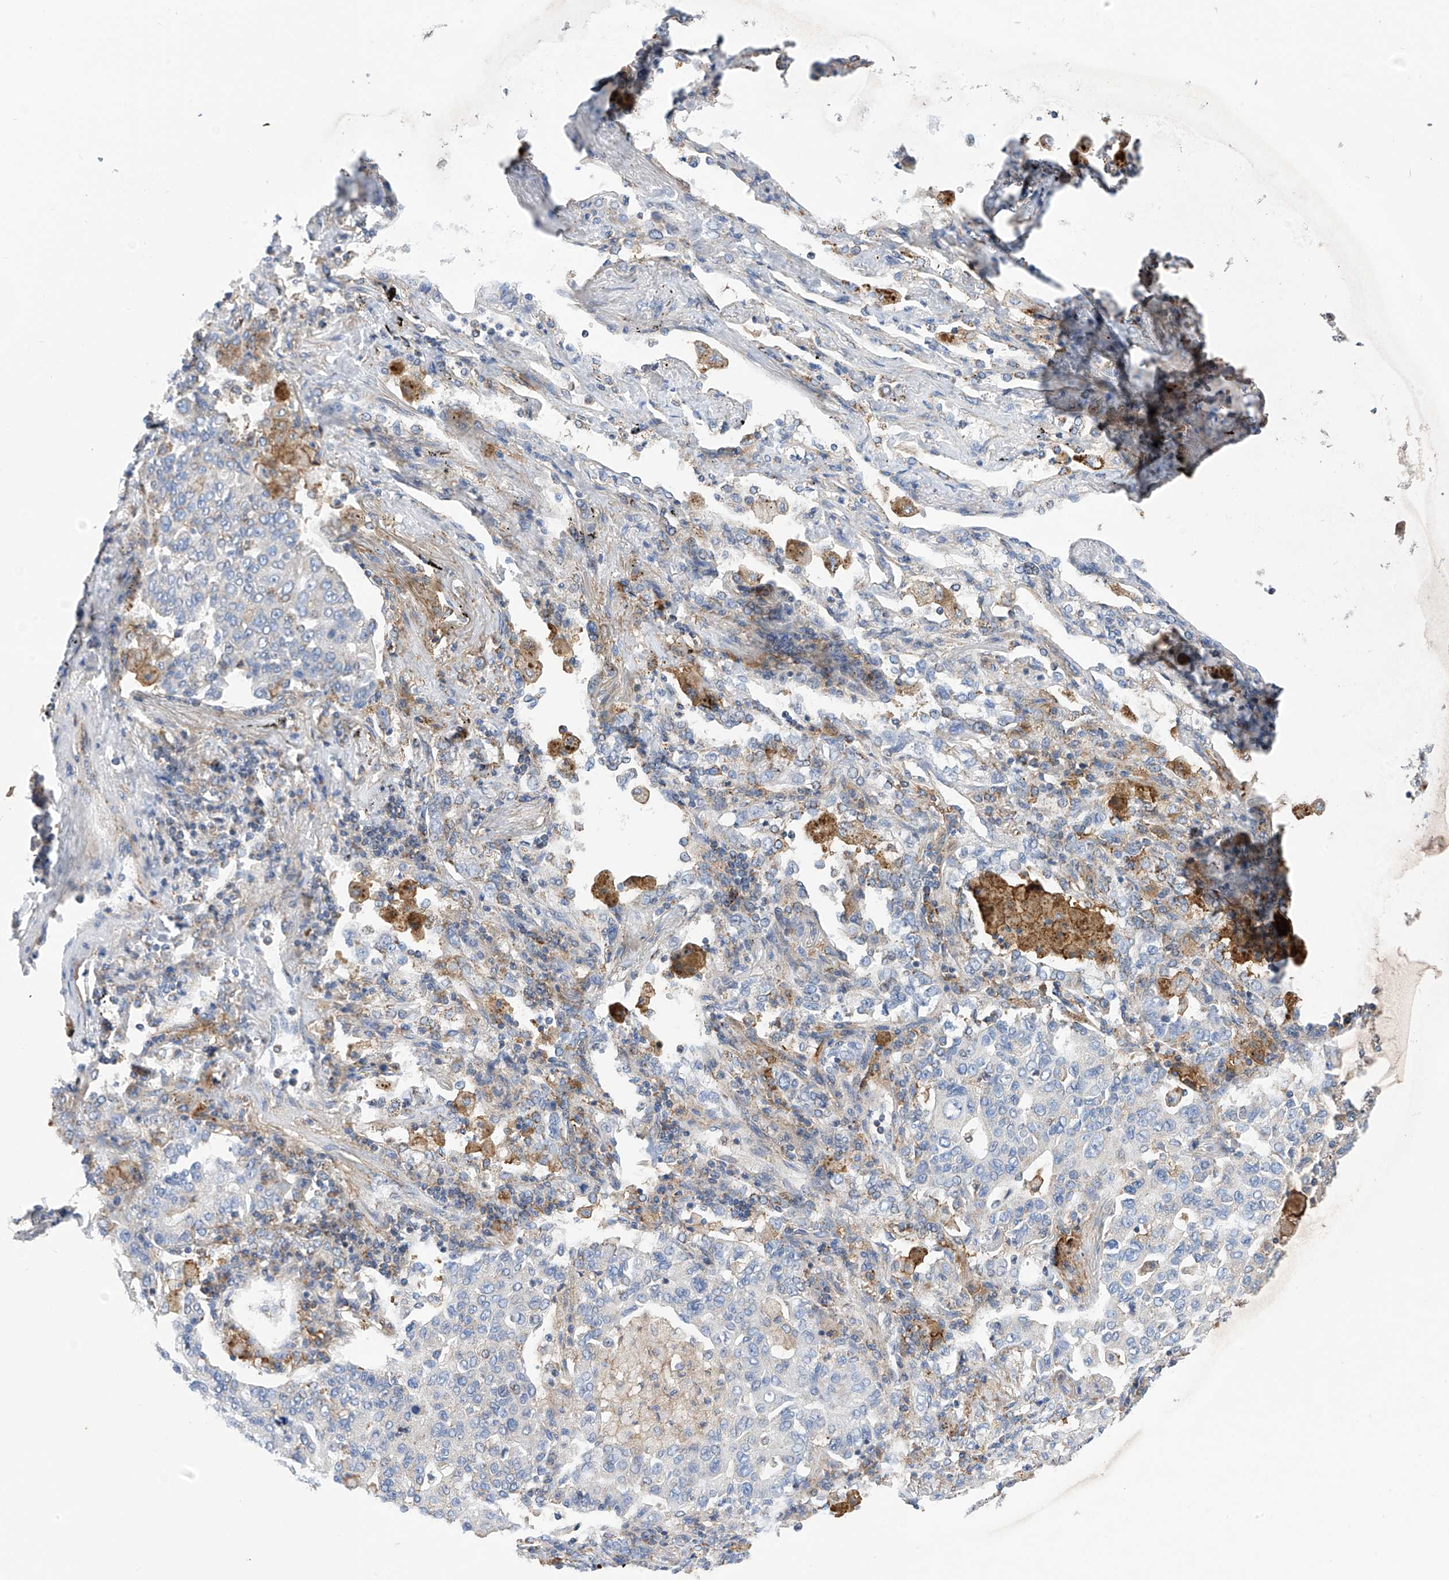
{"staining": {"intensity": "negative", "quantity": "none", "location": "none"}, "tissue": "lung cancer", "cell_type": "Tumor cells", "image_type": "cancer", "snomed": [{"axis": "morphology", "description": "Adenocarcinoma, NOS"}, {"axis": "topography", "description": "Lung"}], "caption": "The micrograph displays no staining of tumor cells in lung adenocarcinoma. Brightfield microscopy of IHC stained with DAB (3,3'-diaminobenzidine) (brown) and hematoxylin (blue), captured at high magnification.", "gene": "P2RX7", "patient": {"sex": "male", "age": 49}}